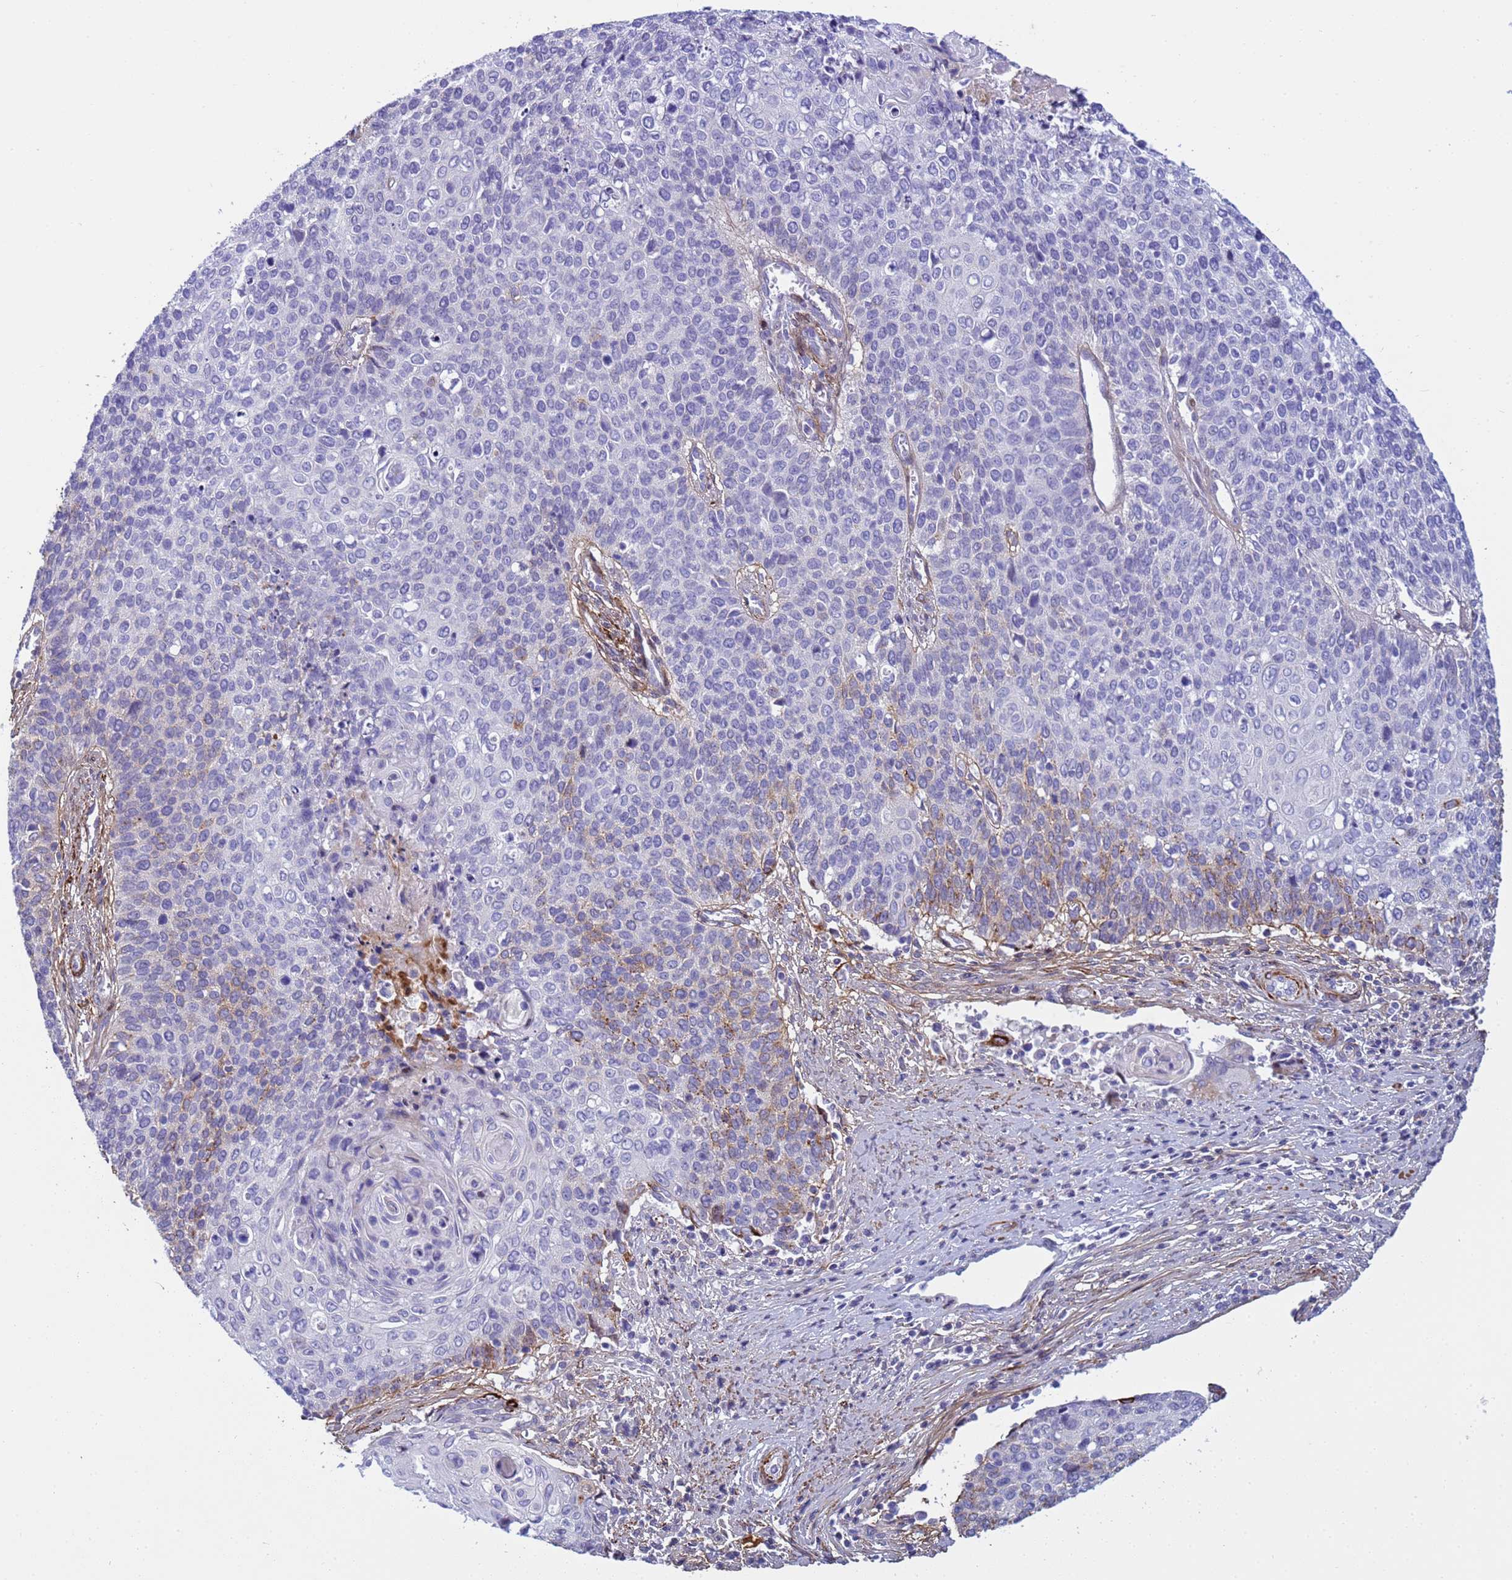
{"staining": {"intensity": "moderate", "quantity": "<25%", "location": "cytoplasmic/membranous"}, "tissue": "cervical cancer", "cell_type": "Tumor cells", "image_type": "cancer", "snomed": [{"axis": "morphology", "description": "Squamous cell carcinoma, NOS"}, {"axis": "topography", "description": "Cervix"}], "caption": "Immunohistochemistry (DAB (3,3'-diaminobenzidine)) staining of cervical cancer (squamous cell carcinoma) exhibits moderate cytoplasmic/membranous protein expression in approximately <25% of tumor cells. Ihc stains the protein of interest in brown and the nuclei are stained blue.", "gene": "P2RX7", "patient": {"sex": "female", "age": 39}}